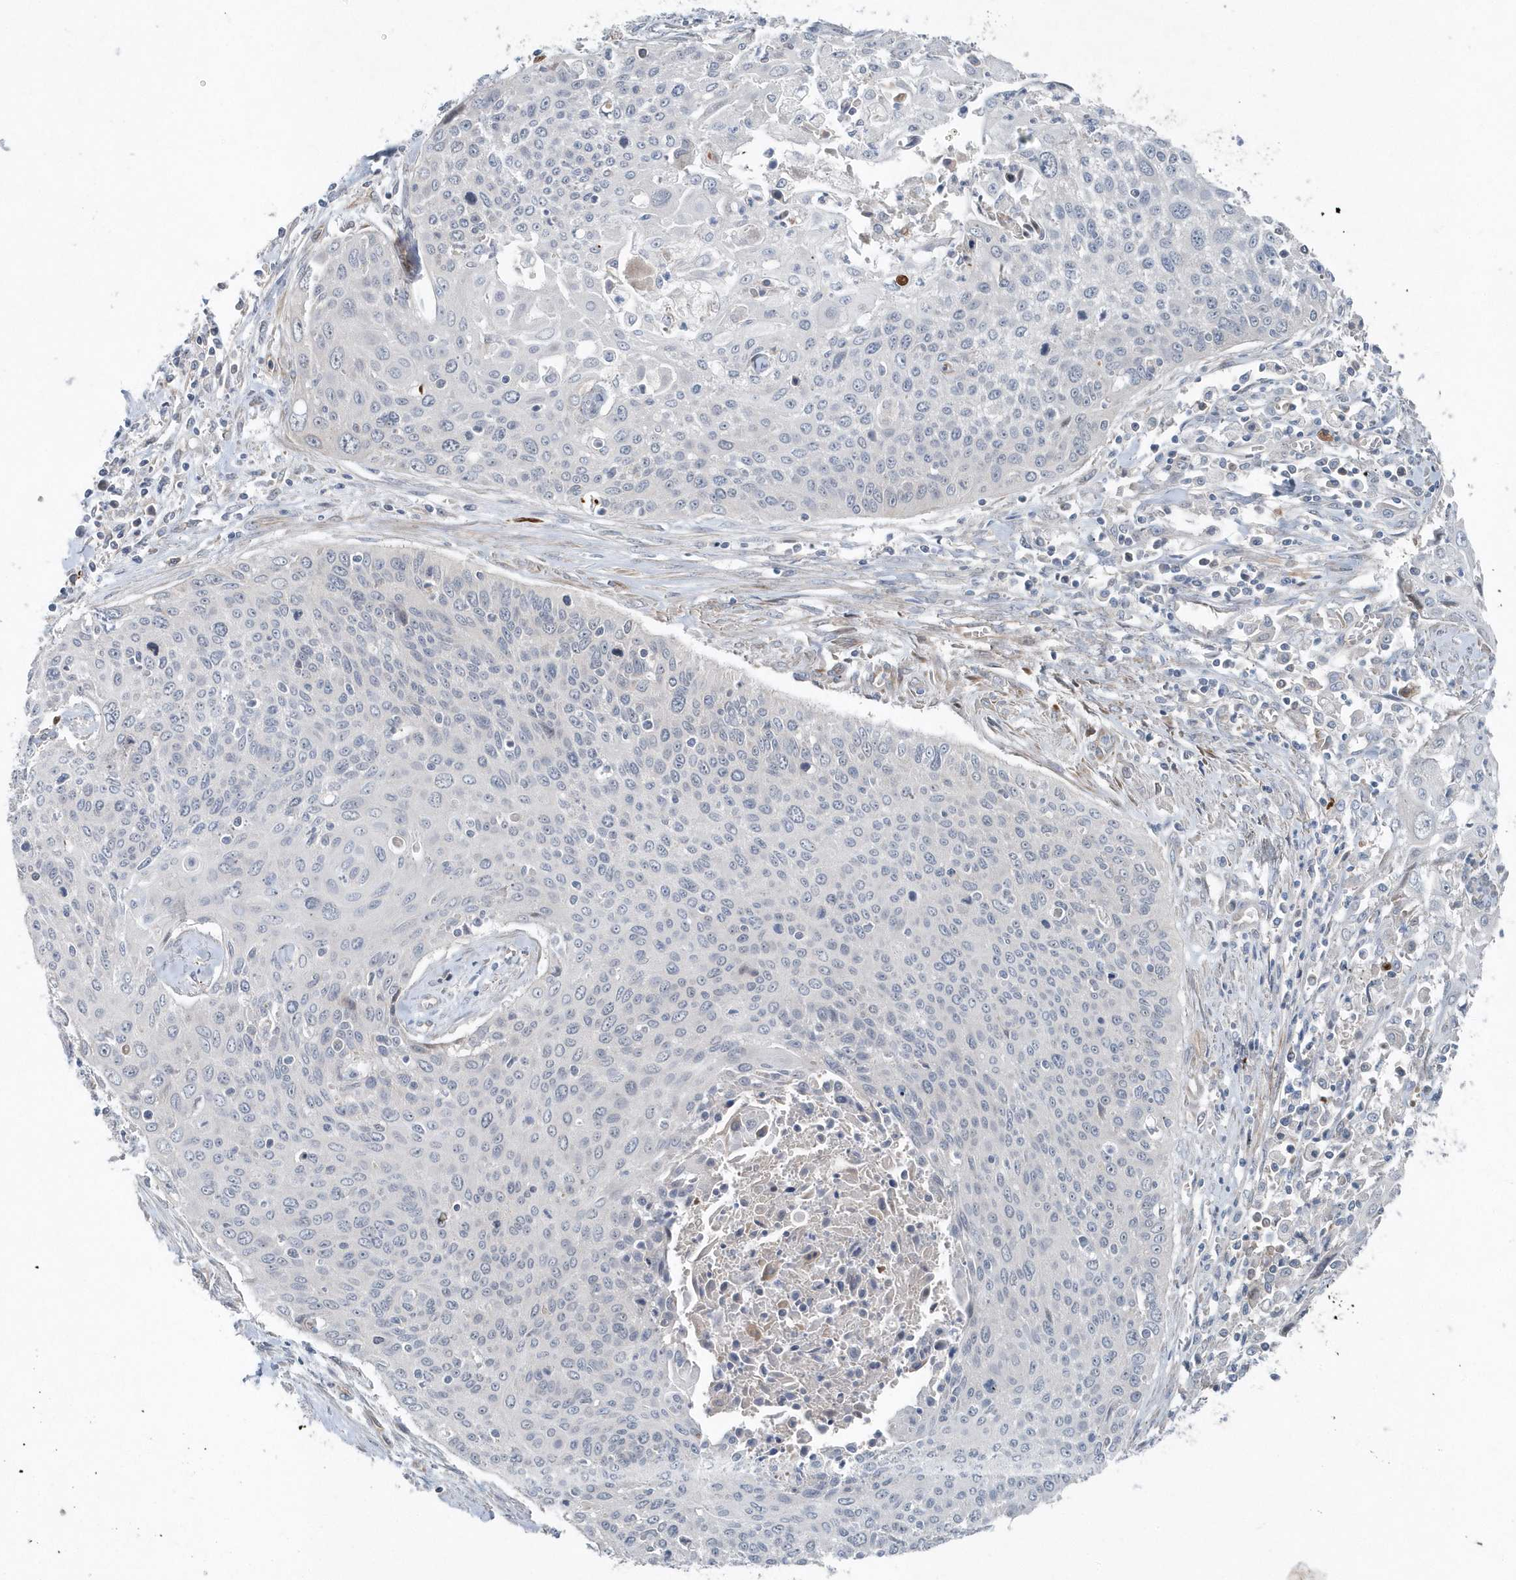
{"staining": {"intensity": "negative", "quantity": "none", "location": "none"}, "tissue": "cervical cancer", "cell_type": "Tumor cells", "image_type": "cancer", "snomed": [{"axis": "morphology", "description": "Squamous cell carcinoma, NOS"}, {"axis": "topography", "description": "Cervix"}], "caption": "IHC image of neoplastic tissue: human cervical cancer (squamous cell carcinoma) stained with DAB displays no significant protein expression in tumor cells.", "gene": "MCC", "patient": {"sex": "female", "age": 55}}